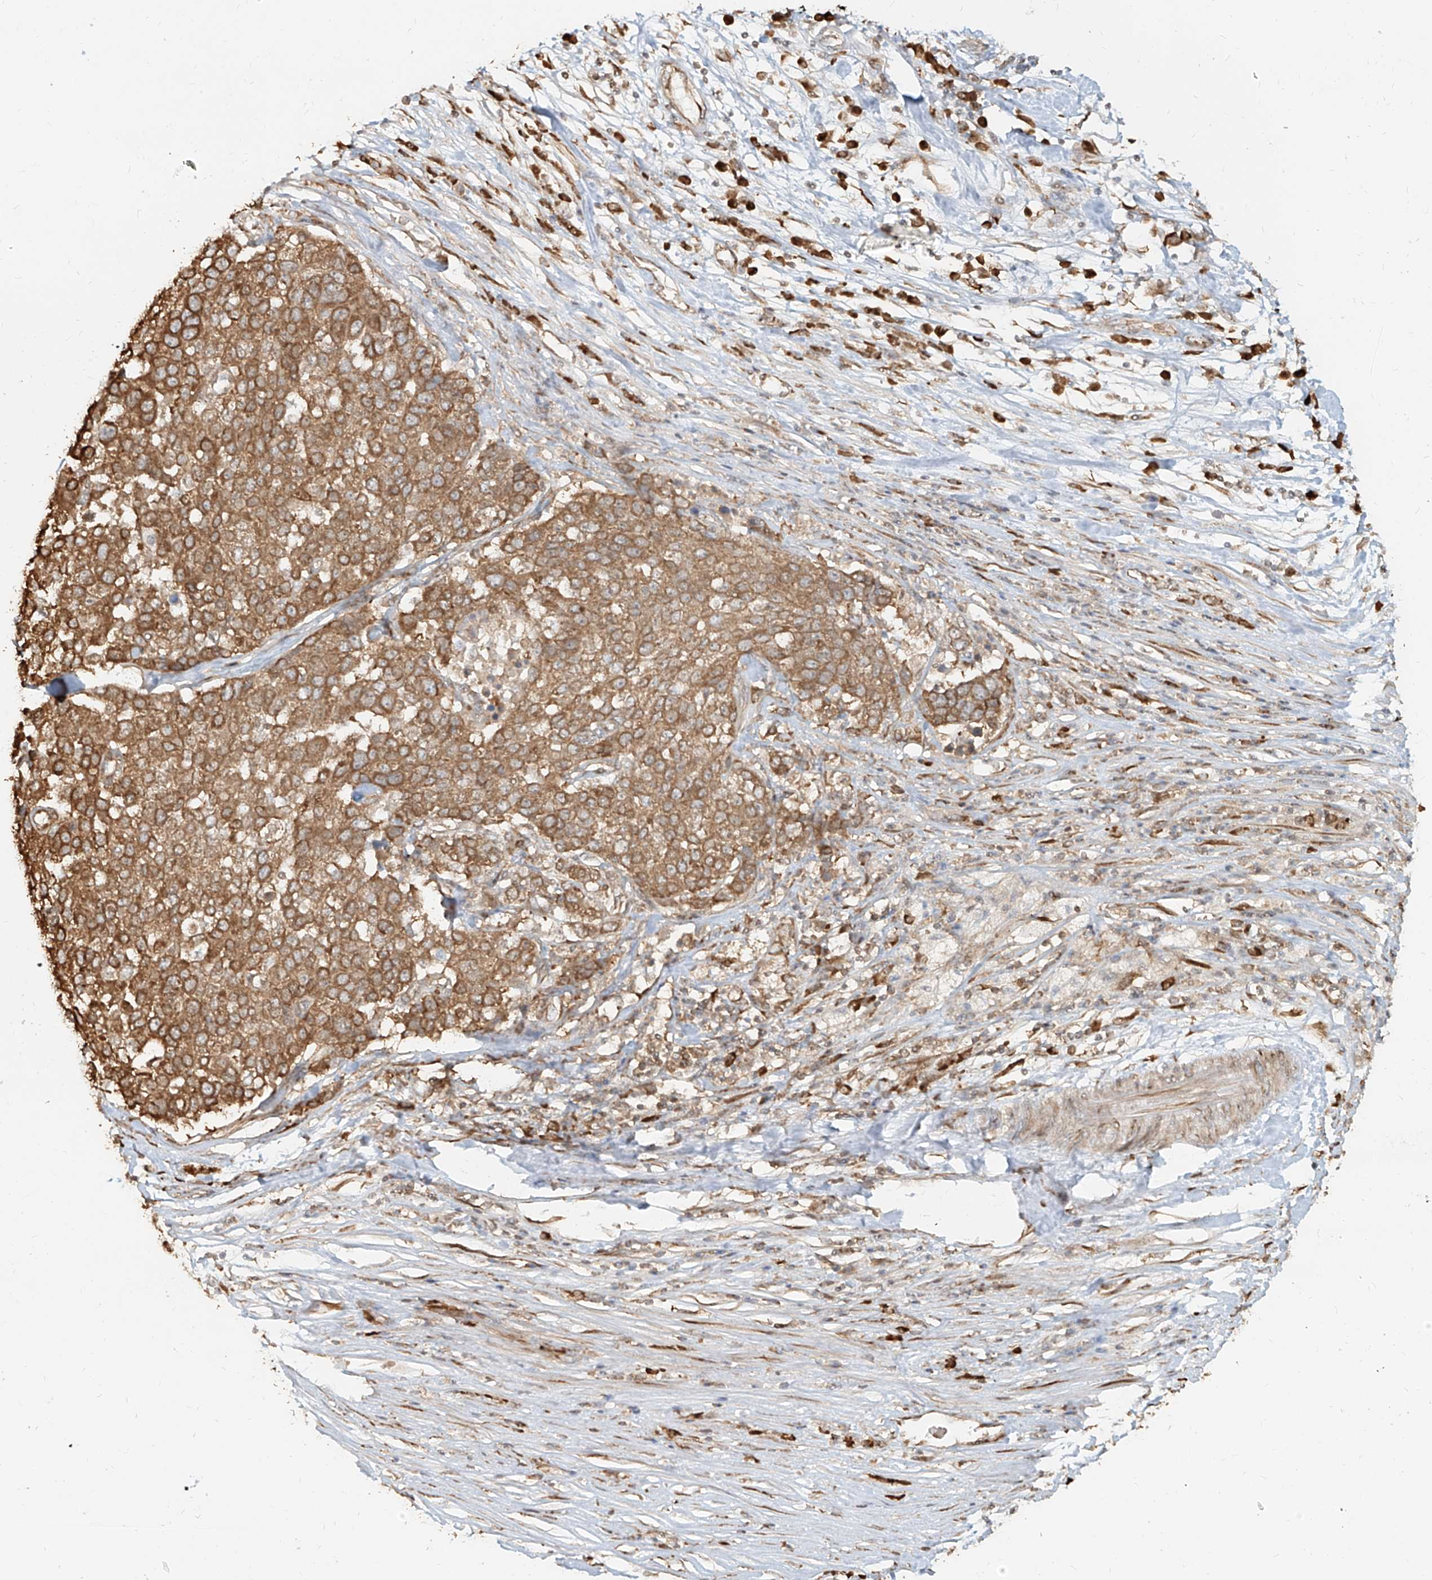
{"staining": {"intensity": "moderate", "quantity": ">75%", "location": "cytoplasmic/membranous"}, "tissue": "pancreatic cancer", "cell_type": "Tumor cells", "image_type": "cancer", "snomed": [{"axis": "morphology", "description": "Adenocarcinoma, NOS"}, {"axis": "topography", "description": "Pancreas"}], "caption": "Protein staining by immunohistochemistry shows moderate cytoplasmic/membranous expression in approximately >75% of tumor cells in adenocarcinoma (pancreatic).", "gene": "UBE2K", "patient": {"sex": "female", "age": 61}}